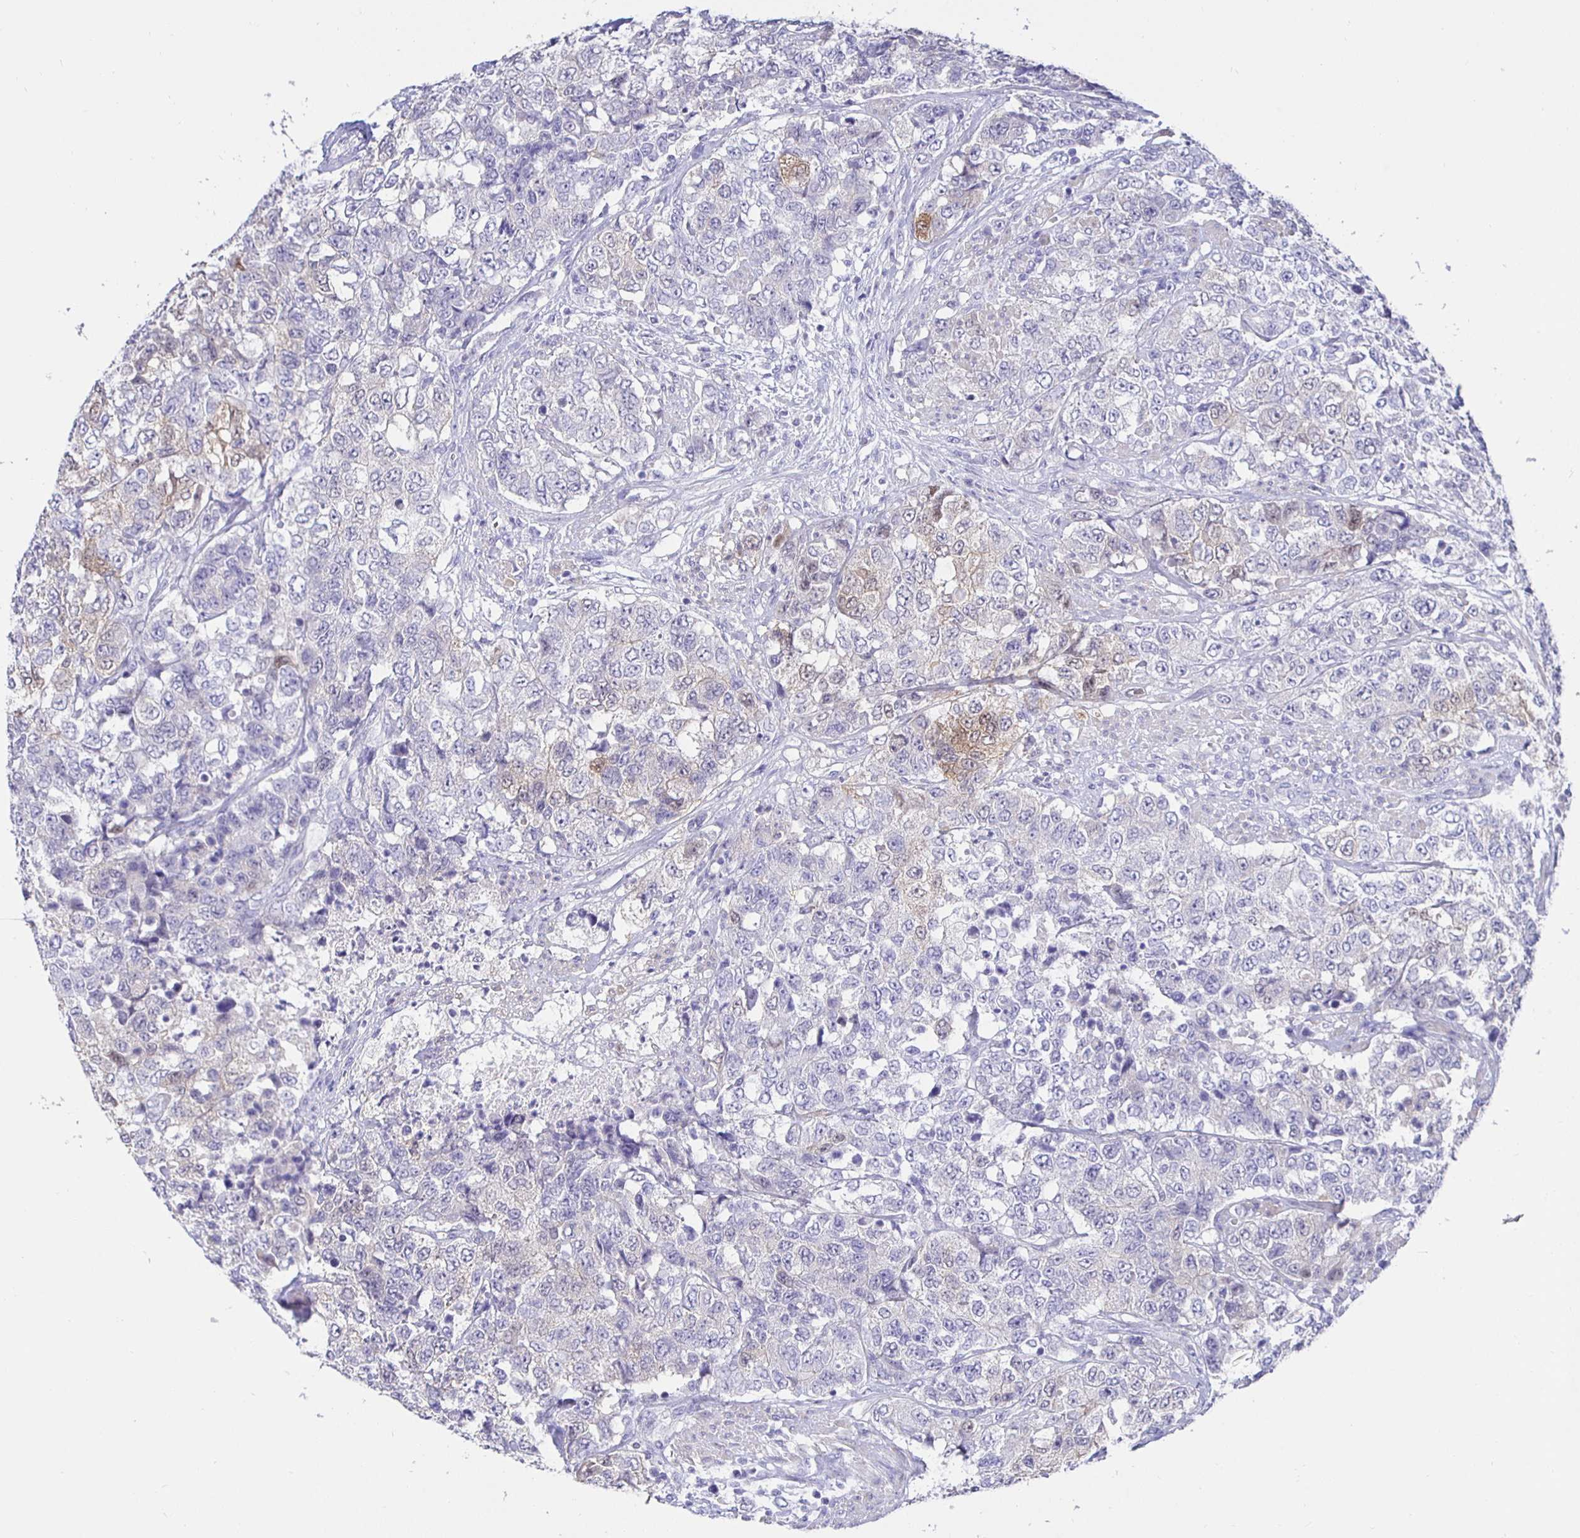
{"staining": {"intensity": "weak", "quantity": "<25%", "location": "cytoplasmic/membranous"}, "tissue": "urothelial cancer", "cell_type": "Tumor cells", "image_type": "cancer", "snomed": [{"axis": "morphology", "description": "Urothelial carcinoma, High grade"}, {"axis": "topography", "description": "Urinary bladder"}], "caption": "A micrograph of human urothelial cancer is negative for staining in tumor cells.", "gene": "HSPA4L", "patient": {"sex": "female", "age": 78}}